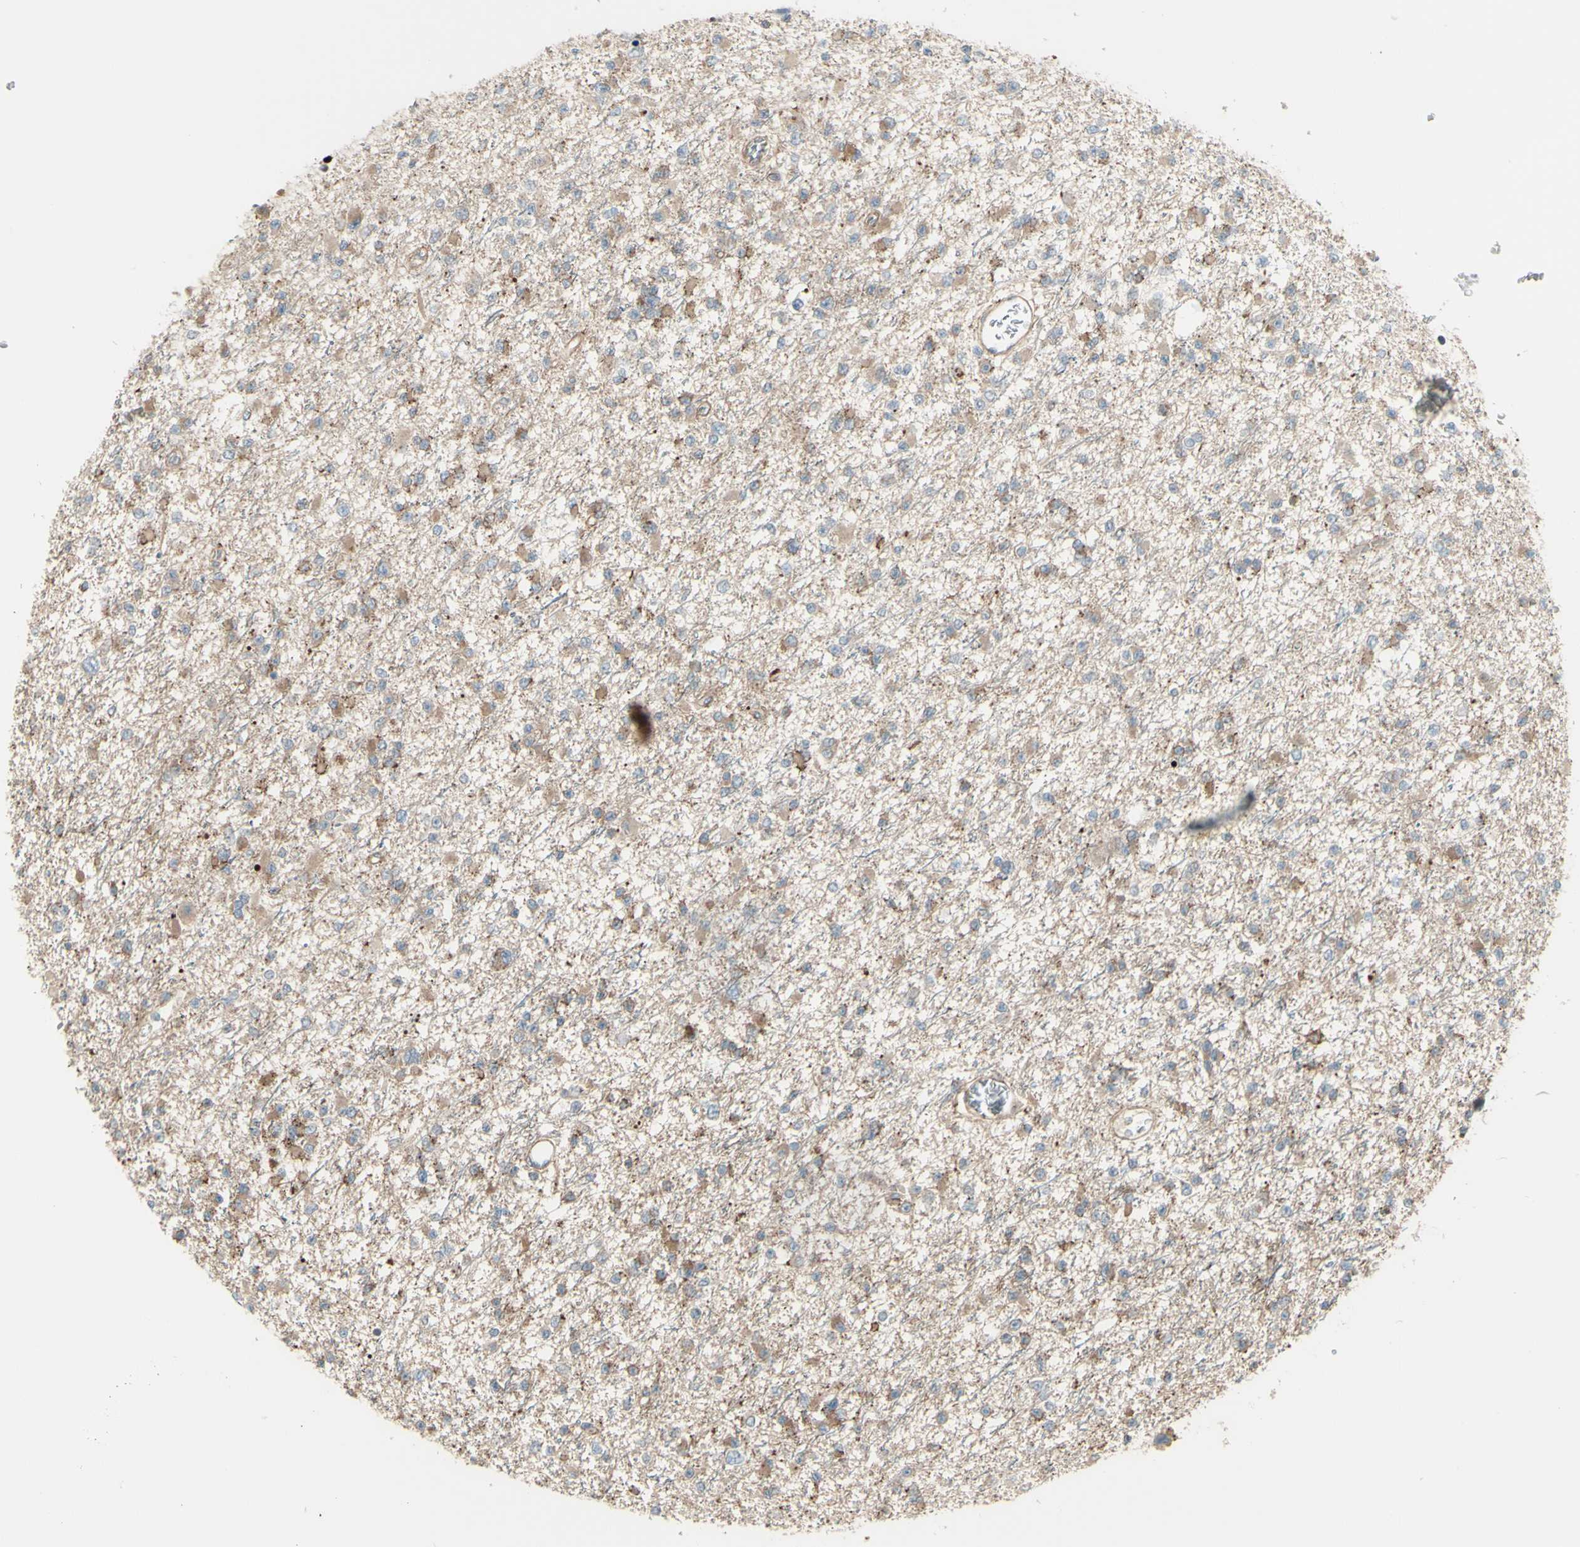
{"staining": {"intensity": "moderate", "quantity": ">75%", "location": "cytoplasmic/membranous"}, "tissue": "glioma", "cell_type": "Tumor cells", "image_type": "cancer", "snomed": [{"axis": "morphology", "description": "Glioma, malignant, Low grade"}, {"axis": "topography", "description": "Brain"}], "caption": "DAB (3,3'-diaminobenzidine) immunohistochemical staining of human malignant glioma (low-grade) displays moderate cytoplasmic/membranous protein expression in about >75% of tumor cells. Nuclei are stained in blue.", "gene": "OSTM1", "patient": {"sex": "female", "age": 22}}